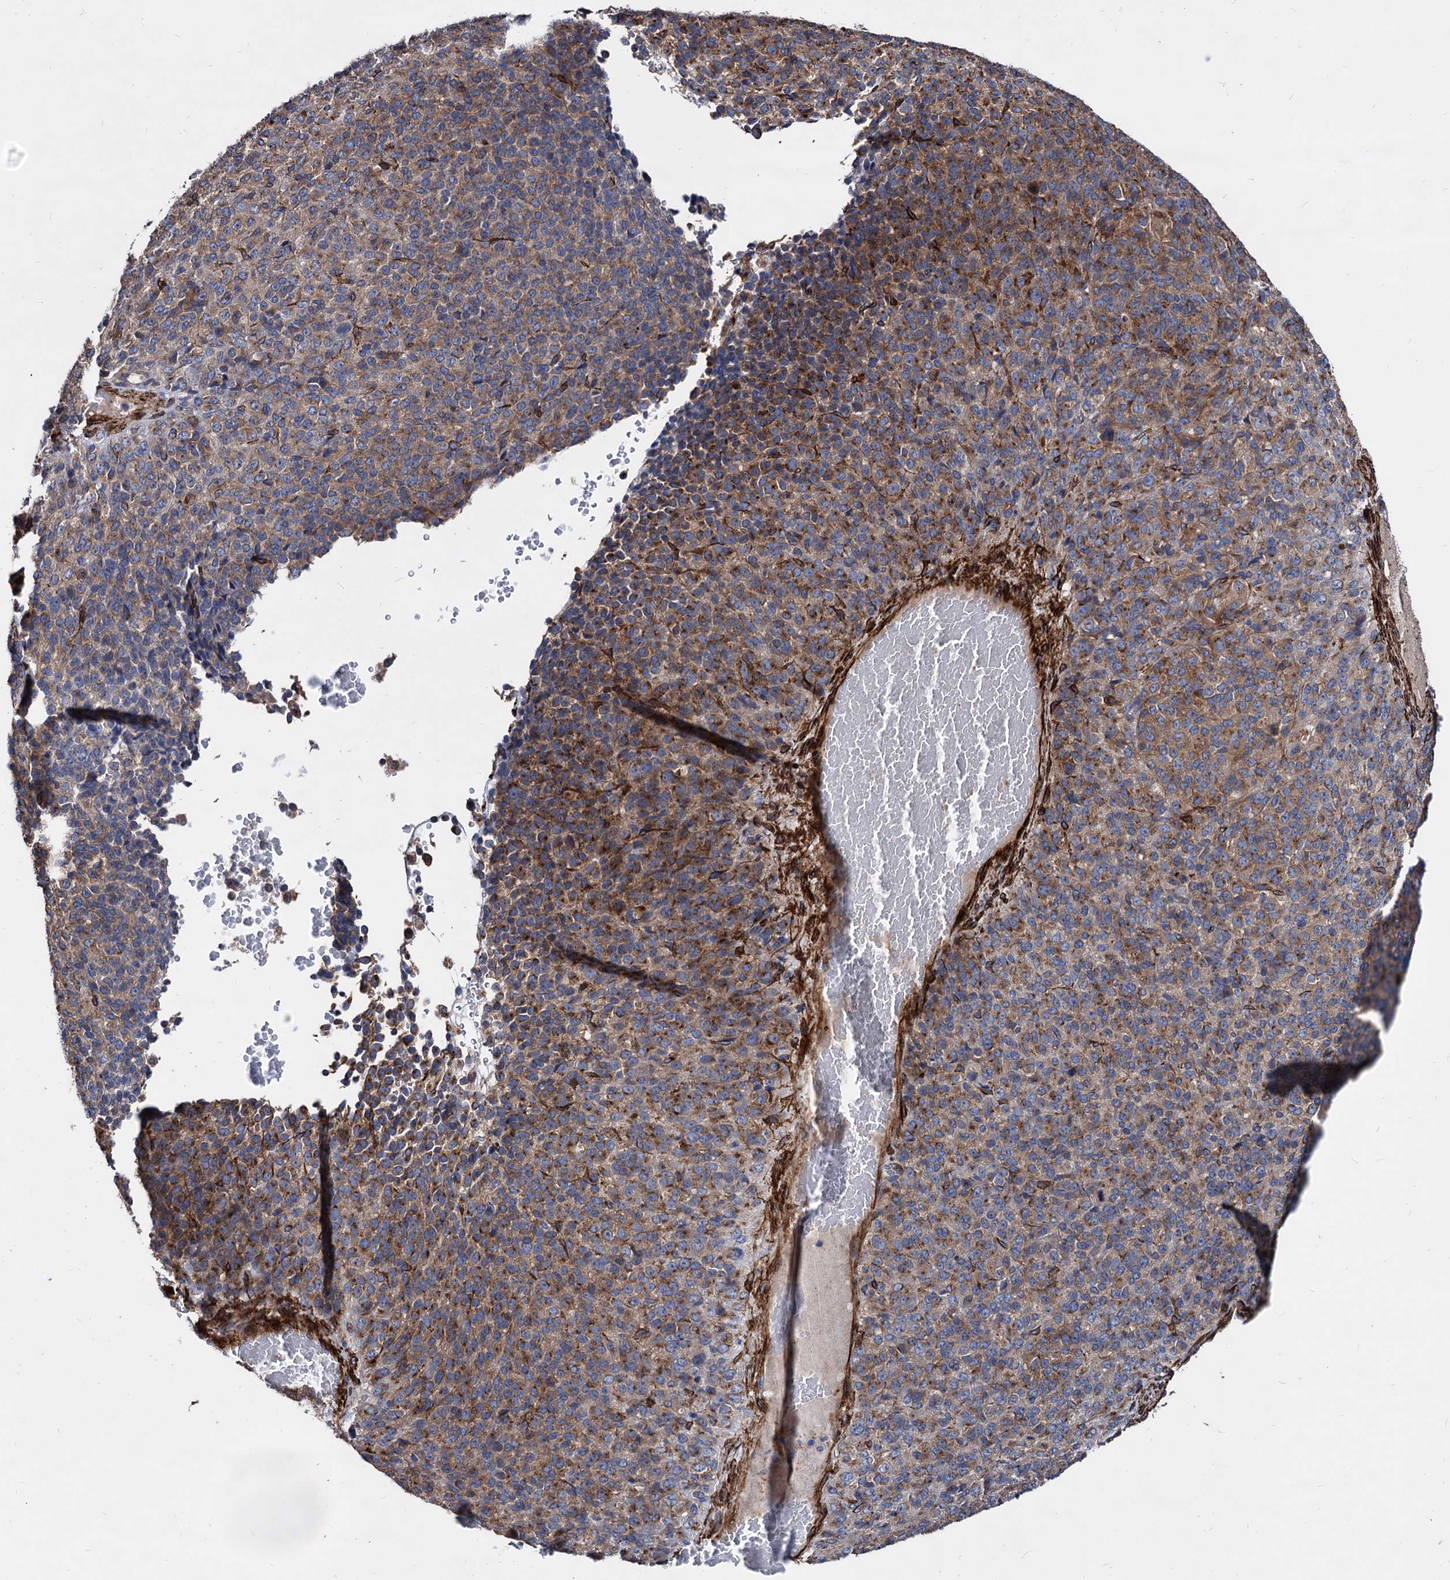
{"staining": {"intensity": "moderate", "quantity": ">75%", "location": "cytoplasmic/membranous"}, "tissue": "melanoma", "cell_type": "Tumor cells", "image_type": "cancer", "snomed": [{"axis": "morphology", "description": "Malignant melanoma, Metastatic site"}, {"axis": "topography", "description": "Brain"}], "caption": "IHC (DAB) staining of melanoma reveals moderate cytoplasmic/membranous protein expression in about >75% of tumor cells.", "gene": "WDR11", "patient": {"sex": "female", "age": 56}}